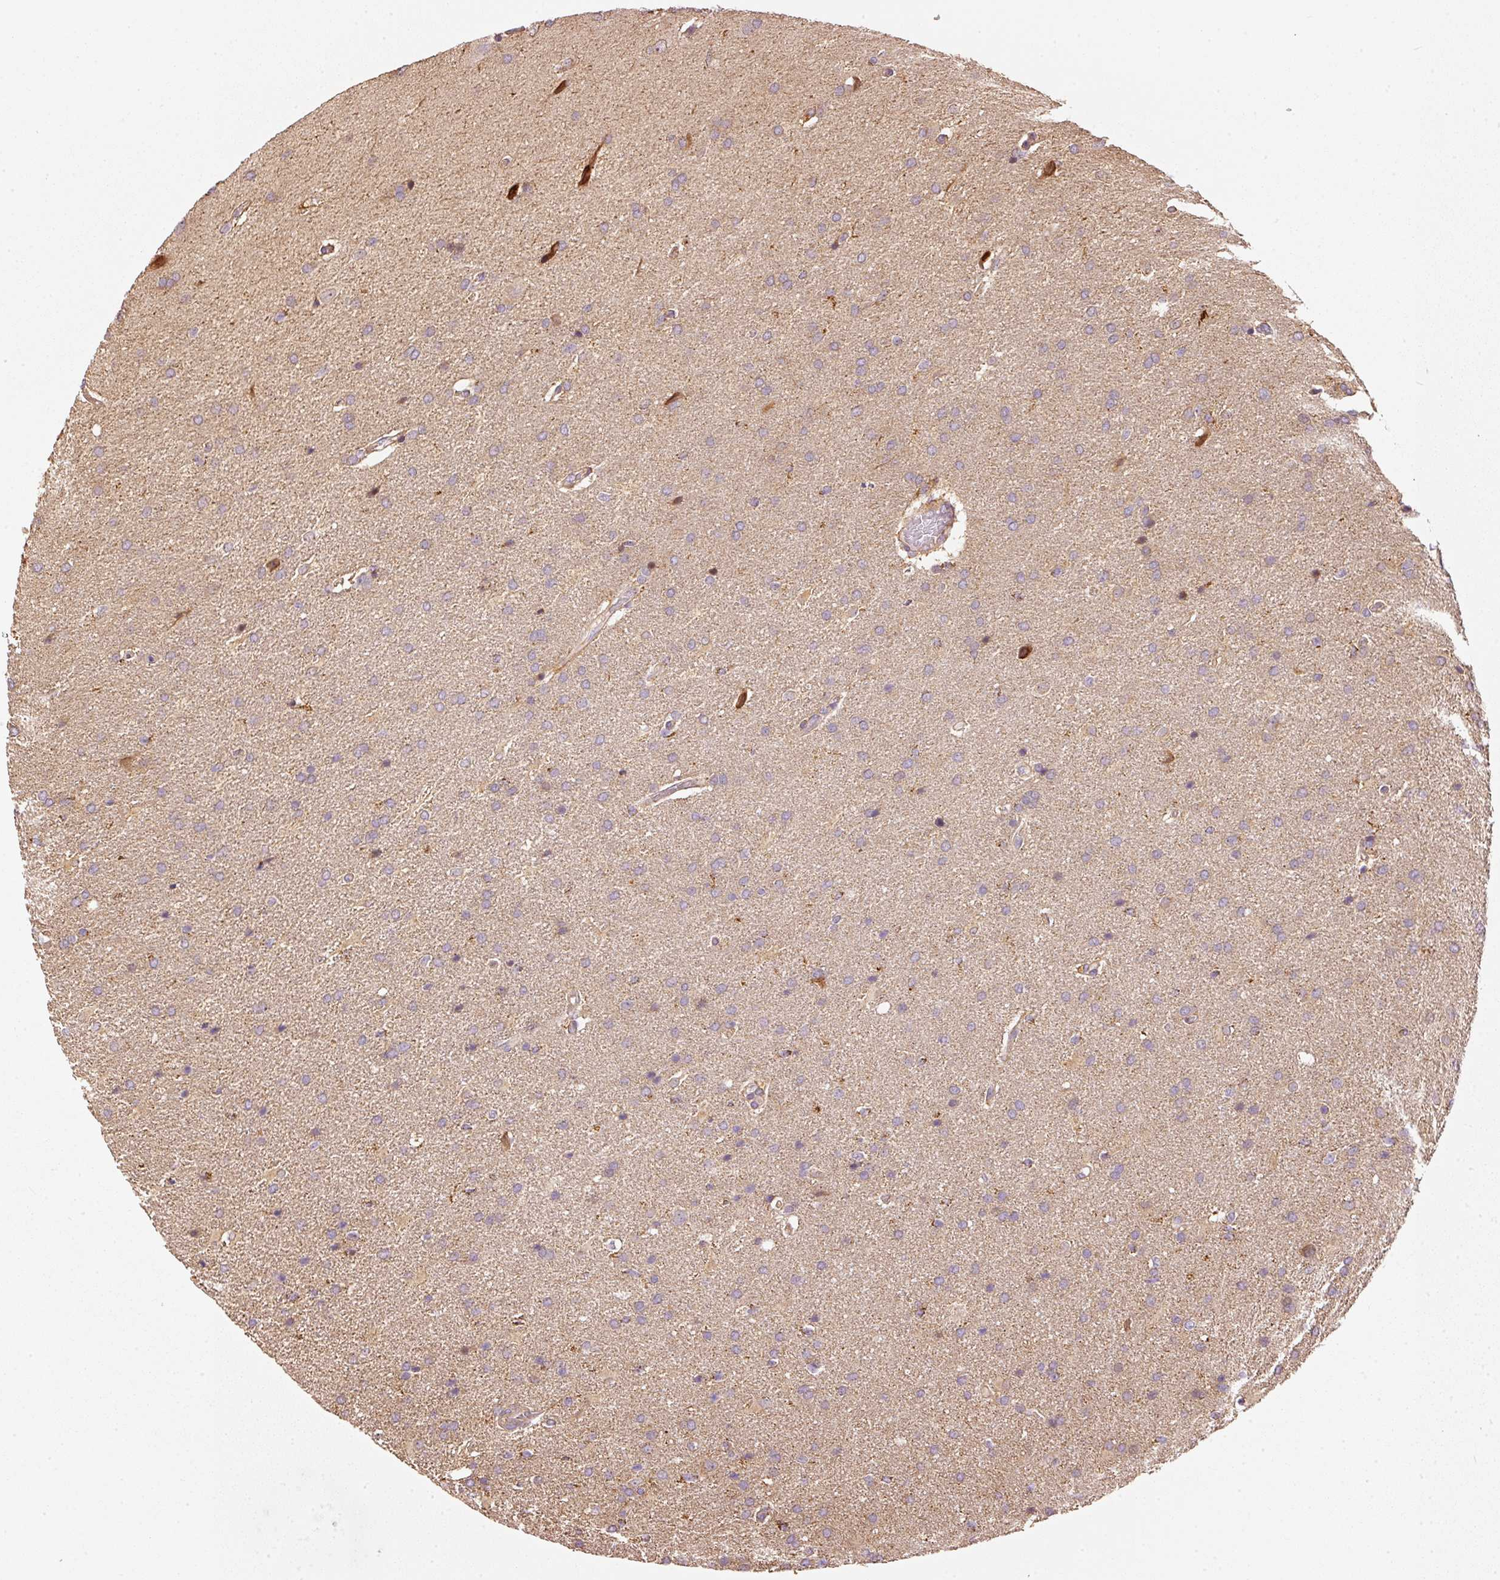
{"staining": {"intensity": "negative", "quantity": "none", "location": "none"}, "tissue": "glioma", "cell_type": "Tumor cells", "image_type": "cancer", "snomed": [{"axis": "morphology", "description": "Glioma, malignant, High grade"}, {"axis": "topography", "description": "Brain"}], "caption": "This histopathology image is of glioma stained with immunohistochemistry (IHC) to label a protein in brown with the nuclei are counter-stained blue. There is no positivity in tumor cells.", "gene": "MTHFD1L", "patient": {"sex": "male", "age": 56}}